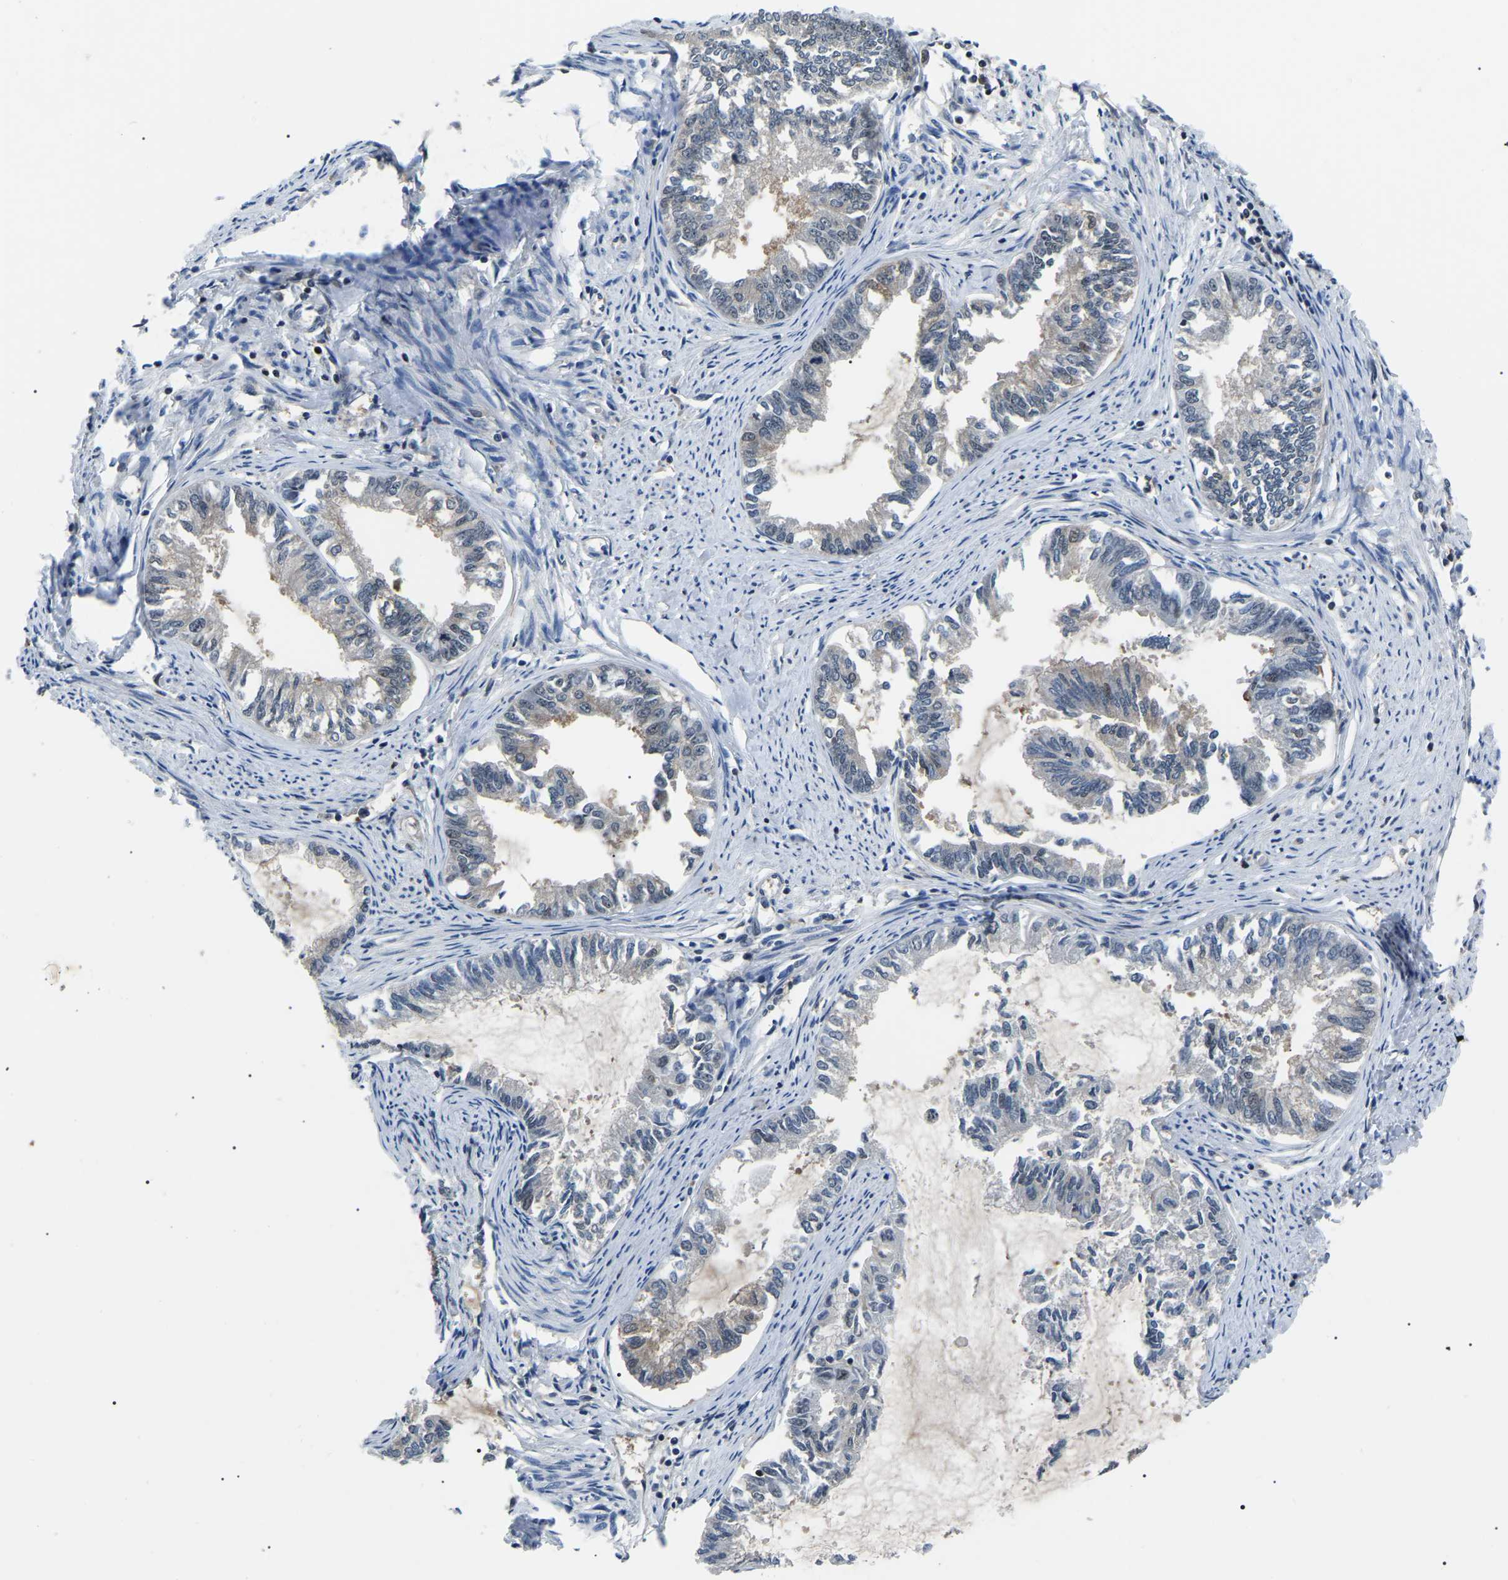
{"staining": {"intensity": "negative", "quantity": "none", "location": "none"}, "tissue": "endometrial cancer", "cell_type": "Tumor cells", "image_type": "cancer", "snomed": [{"axis": "morphology", "description": "Adenocarcinoma, NOS"}, {"axis": "topography", "description": "Endometrium"}], "caption": "IHC micrograph of neoplastic tissue: human endometrial adenocarcinoma stained with DAB (3,3'-diaminobenzidine) exhibits no significant protein expression in tumor cells.", "gene": "RRP1B", "patient": {"sex": "female", "age": 86}}